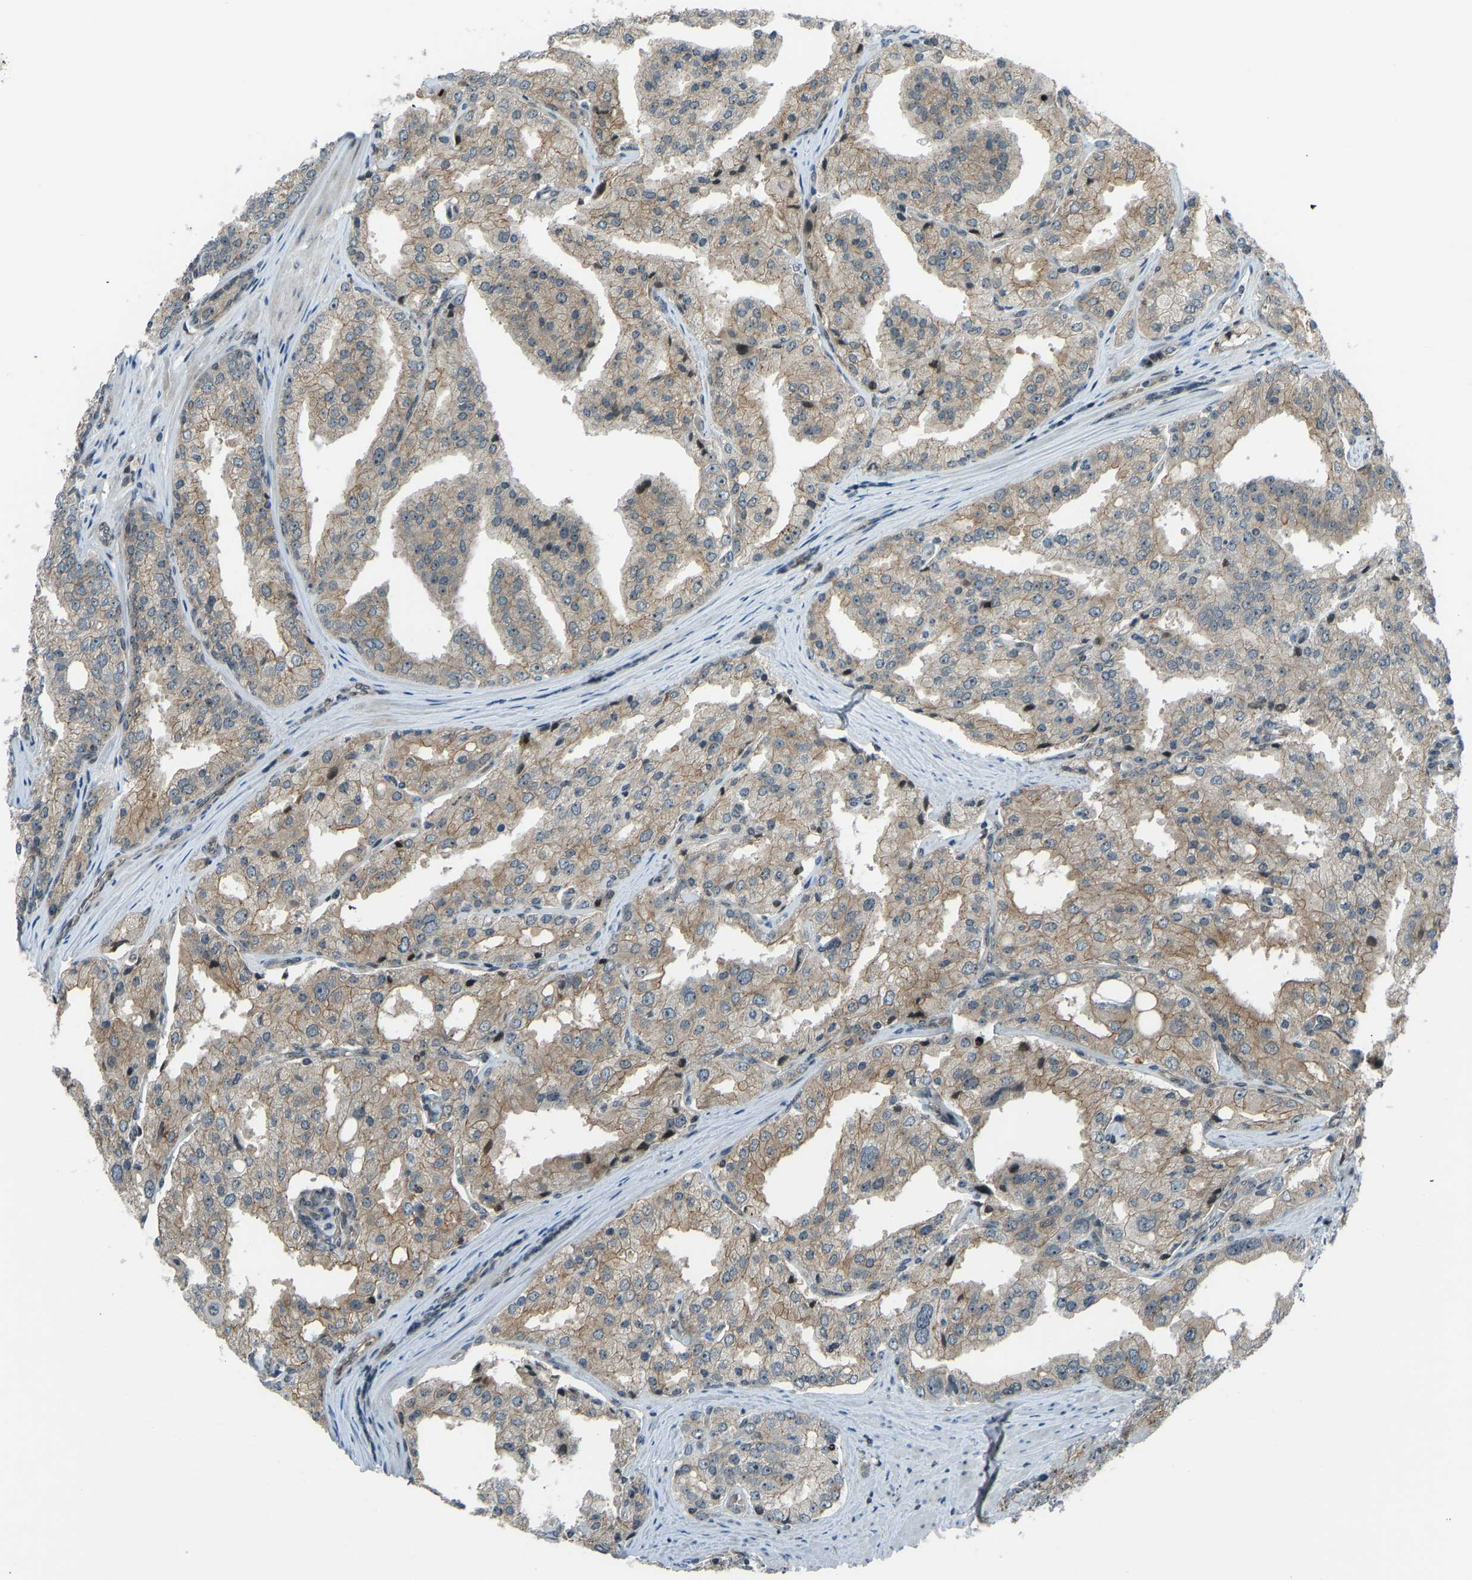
{"staining": {"intensity": "moderate", "quantity": ">75%", "location": "cytoplasmic/membranous"}, "tissue": "prostate cancer", "cell_type": "Tumor cells", "image_type": "cancer", "snomed": [{"axis": "morphology", "description": "Adenocarcinoma, High grade"}, {"axis": "topography", "description": "Prostate"}], "caption": "Prostate cancer (high-grade adenocarcinoma) stained with a protein marker exhibits moderate staining in tumor cells.", "gene": "SVOPL", "patient": {"sex": "male", "age": 50}}